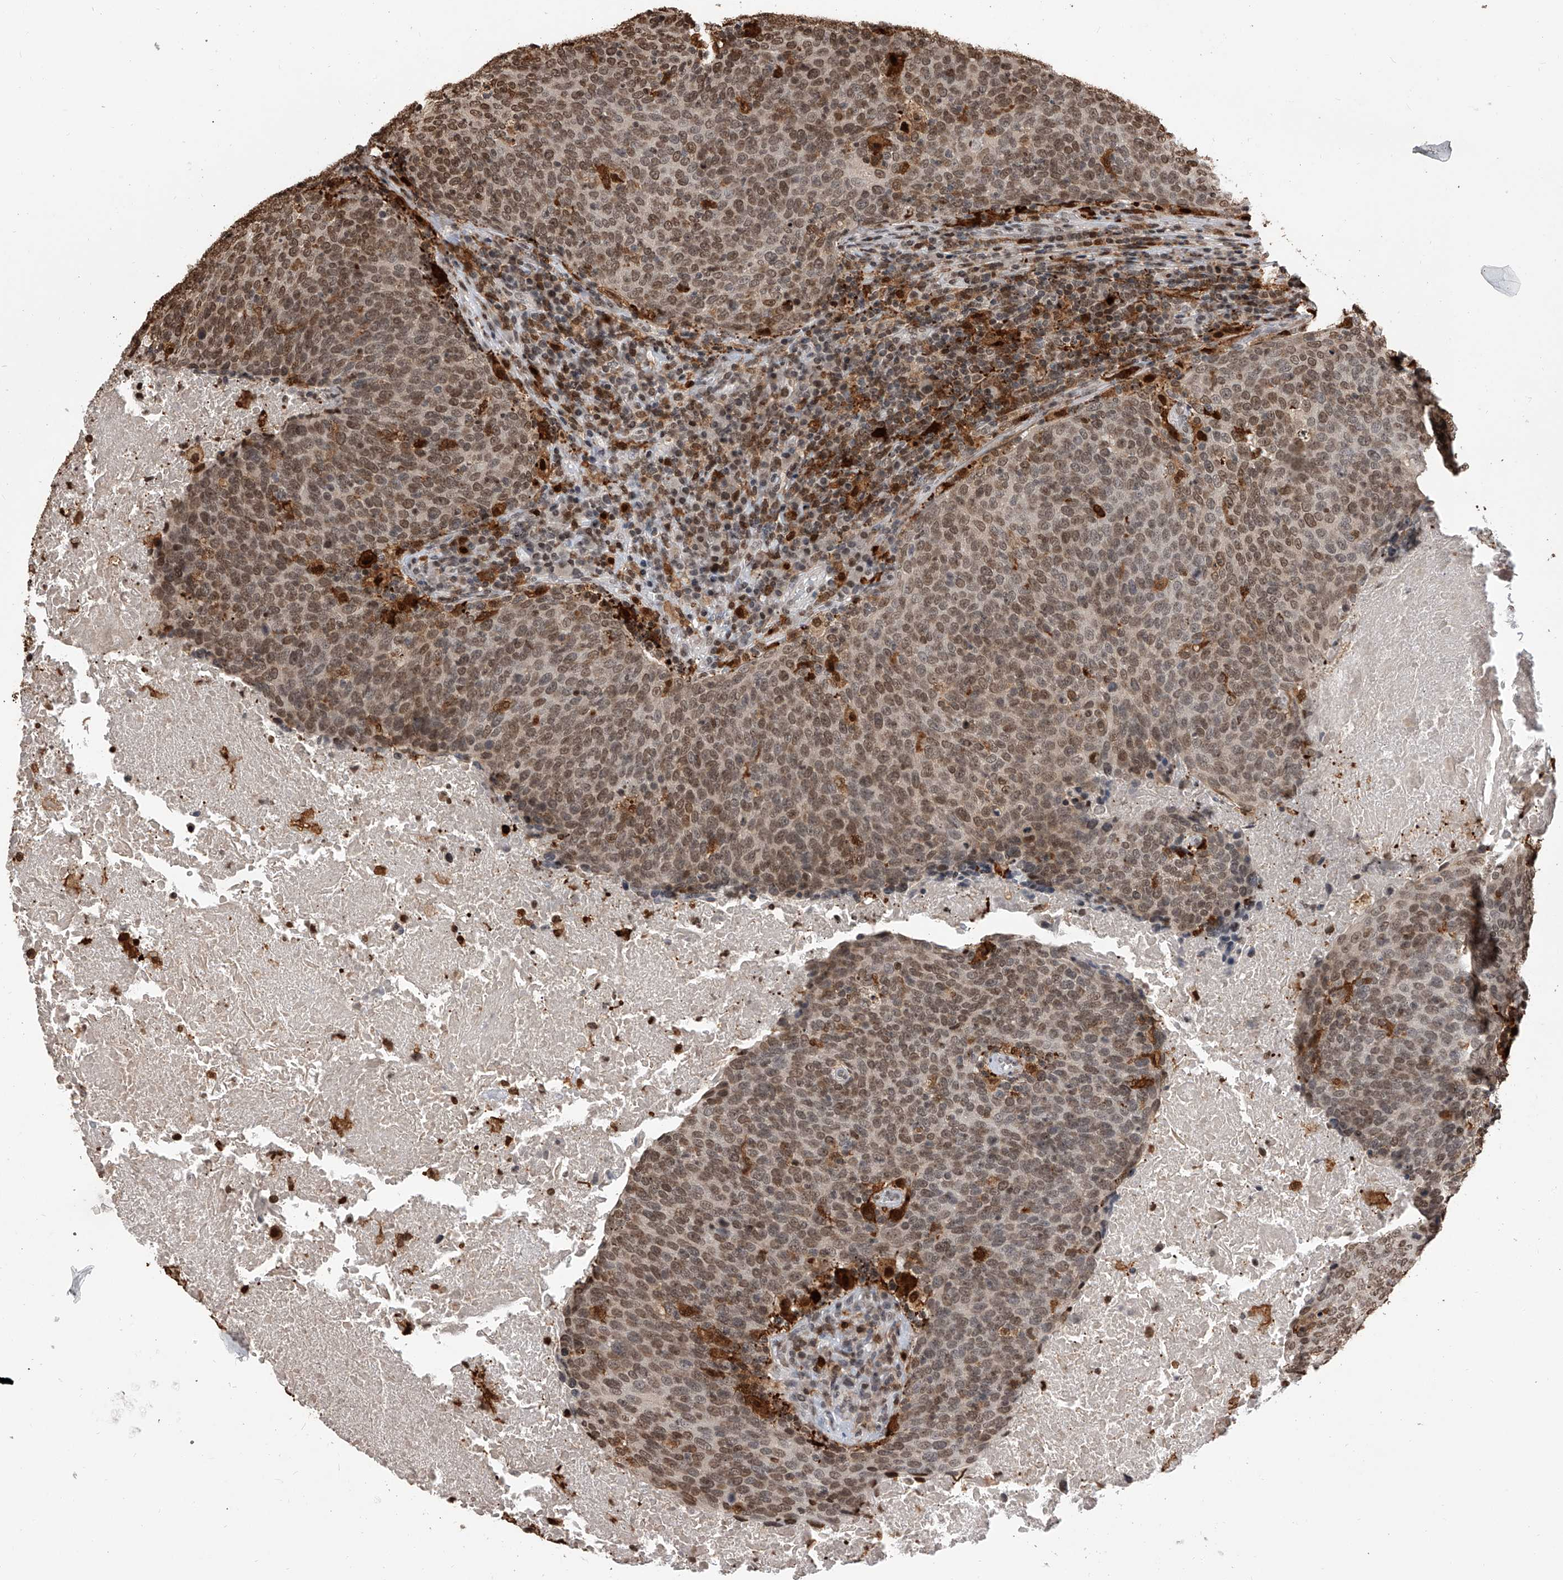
{"staining": {"intensity": "moderate", "quantity": ">75%", "location": "nuclear"}, "tissue": "head and neck cancer", "cell_type": "Tumor cells", "image_type": "cancer", "snomed": [{"axis": "morphology", "description": "Squamous cell carcinoma, NOS"}, {"axis": "morphology", "description": "Squamous cell carcinoma, metastatic, NOS"}, {"axis": "topography", "description": "Lymph node"}, {"axis": "topography", "description": "Head-Neck"}], "caption": "High-power microscopy captured an IHC photomicrograph of head and neck cancer, revealing moderate nuclear positivity in approximately >75% of tumor cells. Immunohistochemistry (ihc) stains the protein in brown and the nuclei are stained blue.", "gene": "CFAP410", "patient": {"sex": "male", "age": 62}}